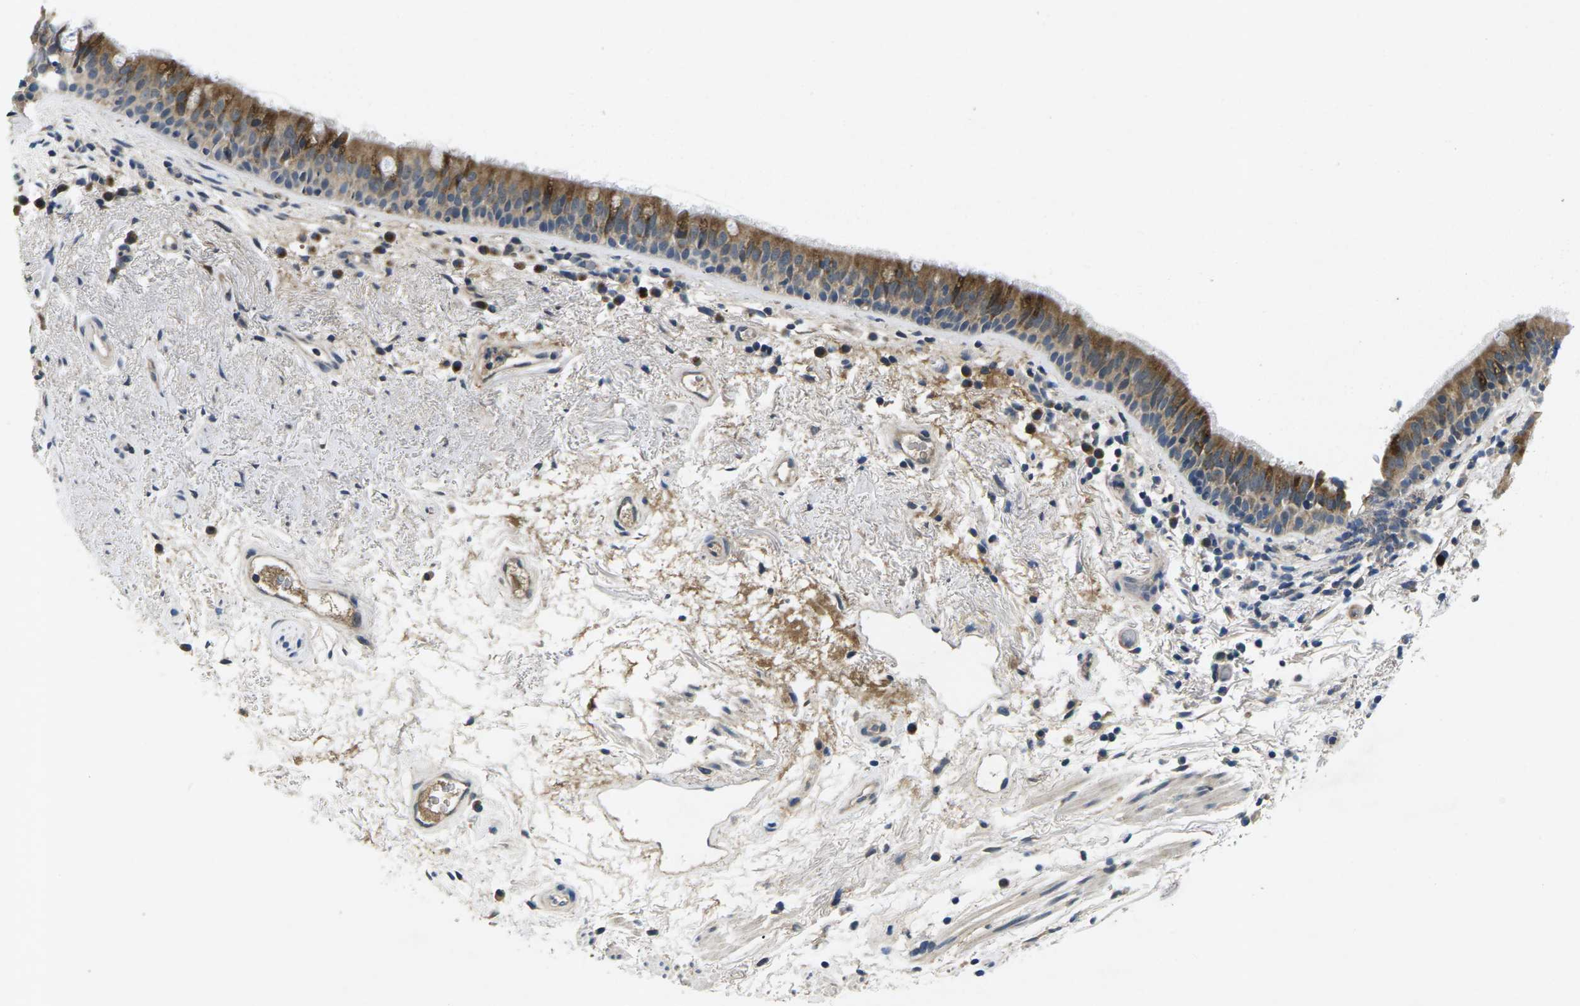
{"staining": {"intensity": "moderate", "quantity": ">75%", "location": "cytoplasmic/membranous"}, "tissue": "bronchus", "cell_type": "Respiratory epithelial cells", "image_type": "normal", "snomed": [{"axis": "morphology", "description": "Normal tissue, NOS"}, {"axis": "morphology", "description": "Inflammation, NOS"}, {"axis": "topography", "description": "Cartilage tissue"}, {"axis": "topography", "description": "Bronchus"}], "caption": "The image exhibits immunohistochemical staining of benign bronchus. There is moderate cytoplasmic/membranous staining is present in about >75% of respiratory epithelial cells.", "gene": "ERGIC3", "patient": {"sex": "male", "age": 77}}